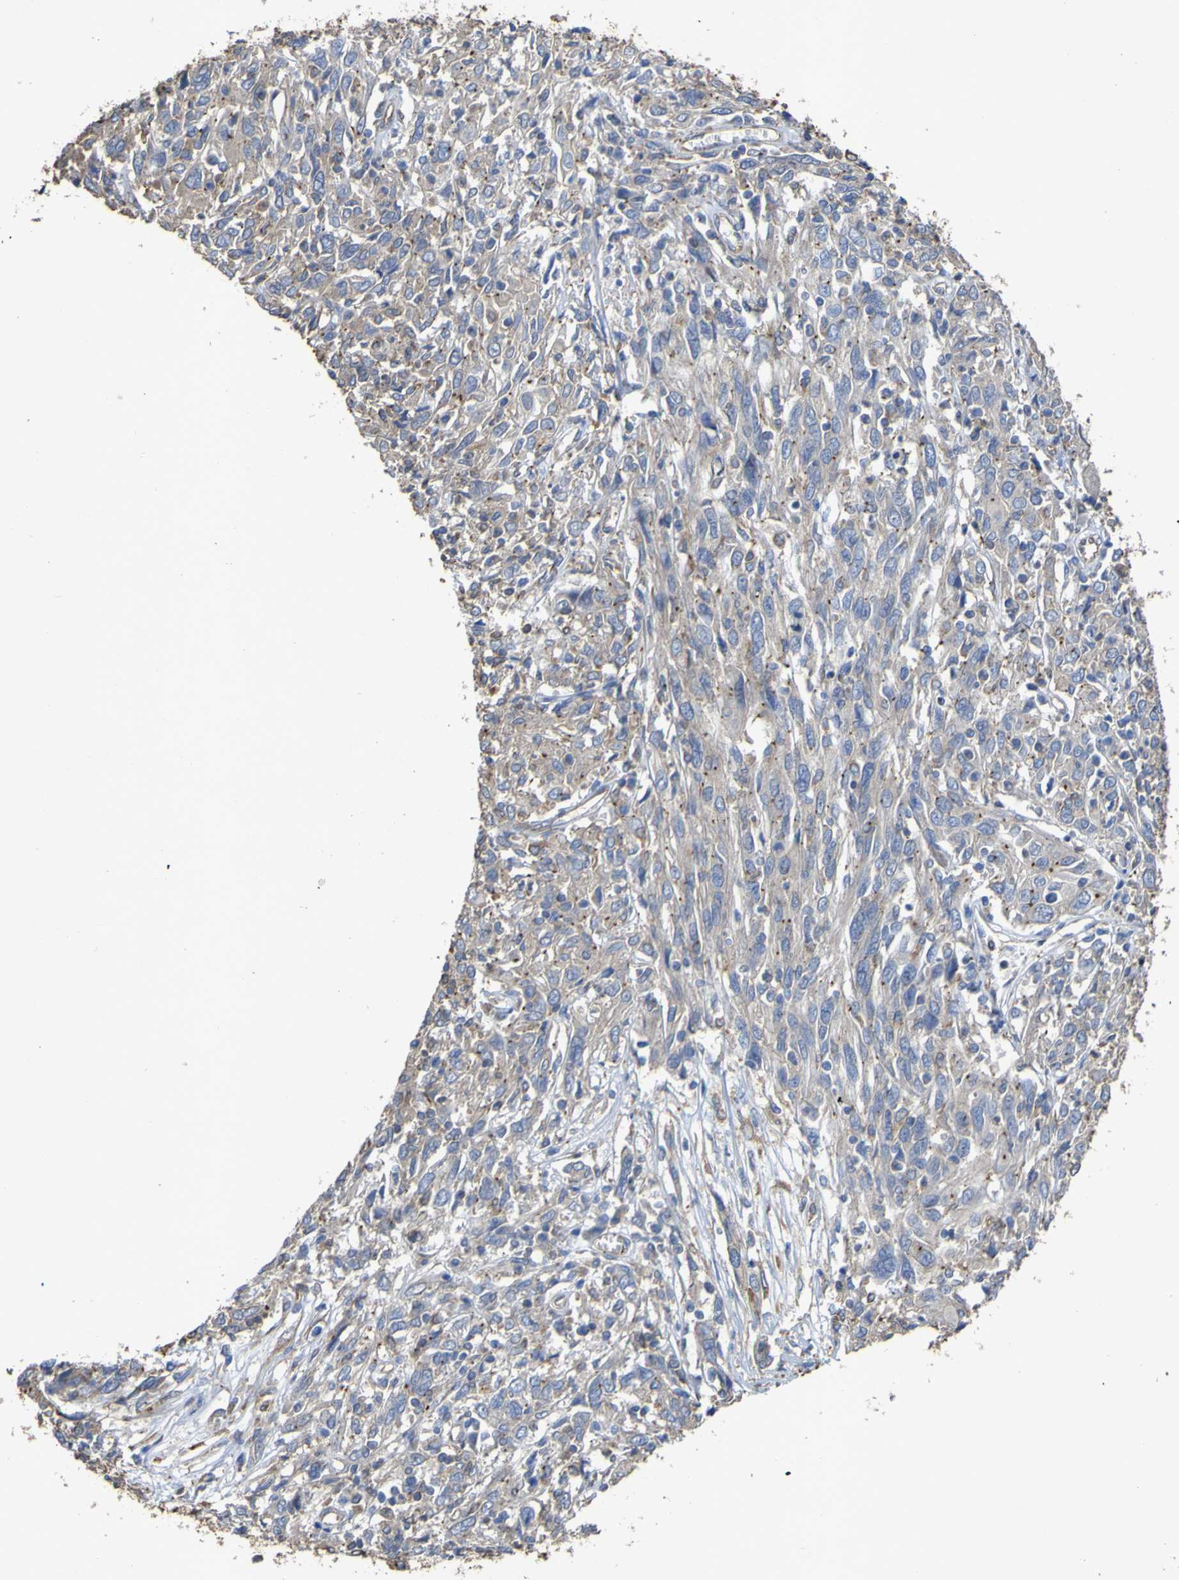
{"staining": {"intensity": "moderate", "quantity": "25%-75%", "location": "cytoplasmic/membranous"}, "tissue": "cervical cancer", "cell_type": "Tumor cells", "image_type": "cancer", "snomed": [{"axis": "morphology", "description": "Squamous cell carcinoma, NOS"}, {"axis": "topography", "description": "Cervix"}], "caption": "An IHC histopathology image of neoplastic tissue is shown. Protein staining in brown shows moderate cytoplasmic/membranous positivity in cervical cancer (squamous cell carcinoma) within tumor cells. (DAB (3,3'-diaminobenzidine) IHC, brown staining for protein, blue staining for nuclei).", "gene": "TNFSF15", "patient": {"sex": "female", "age": 46}}